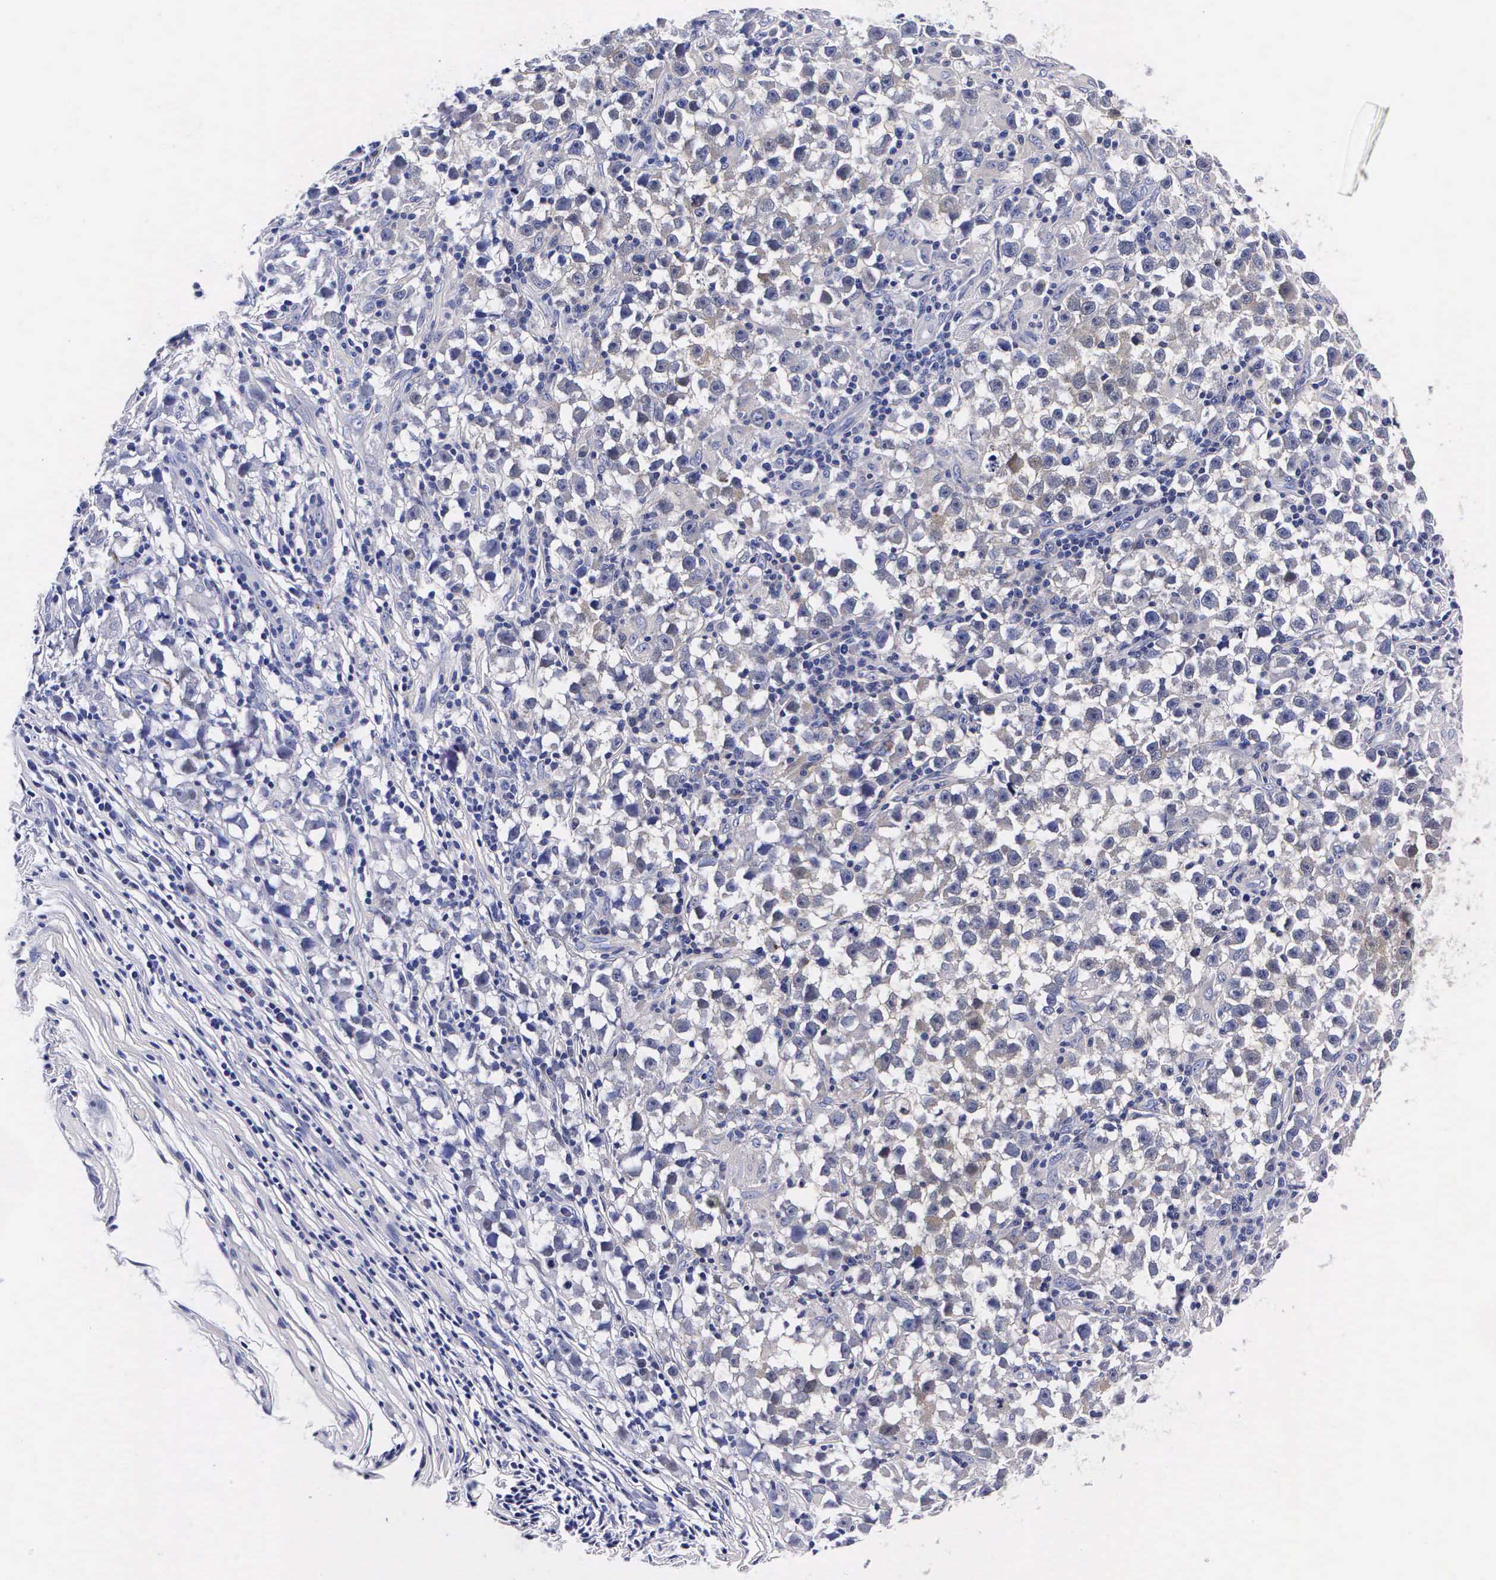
{"staining": {"intensity": "weak", "quantity": "25%-75%", "location": "cytoplasmic/membranous"}, "tissue": "testis cancer", "cell_type": "Tumor cells", "image_type": "cancer", "snomed": [{"axis": "morphology", "description": "Seminoma, NOS"}, {"axis": "topography", "description": "Testis"}], "caption": "Immunohistochemistry (IHC) (DAB (3,3'-diaminobenzidine)) staining of human testis cancer (seminoma) exhibits weak cytoplasmic/membranous protein staining in approximately 25%-75% of tumor cells.", "gene": "ENO2", "patient": {"sex": "male", "age": 33}}